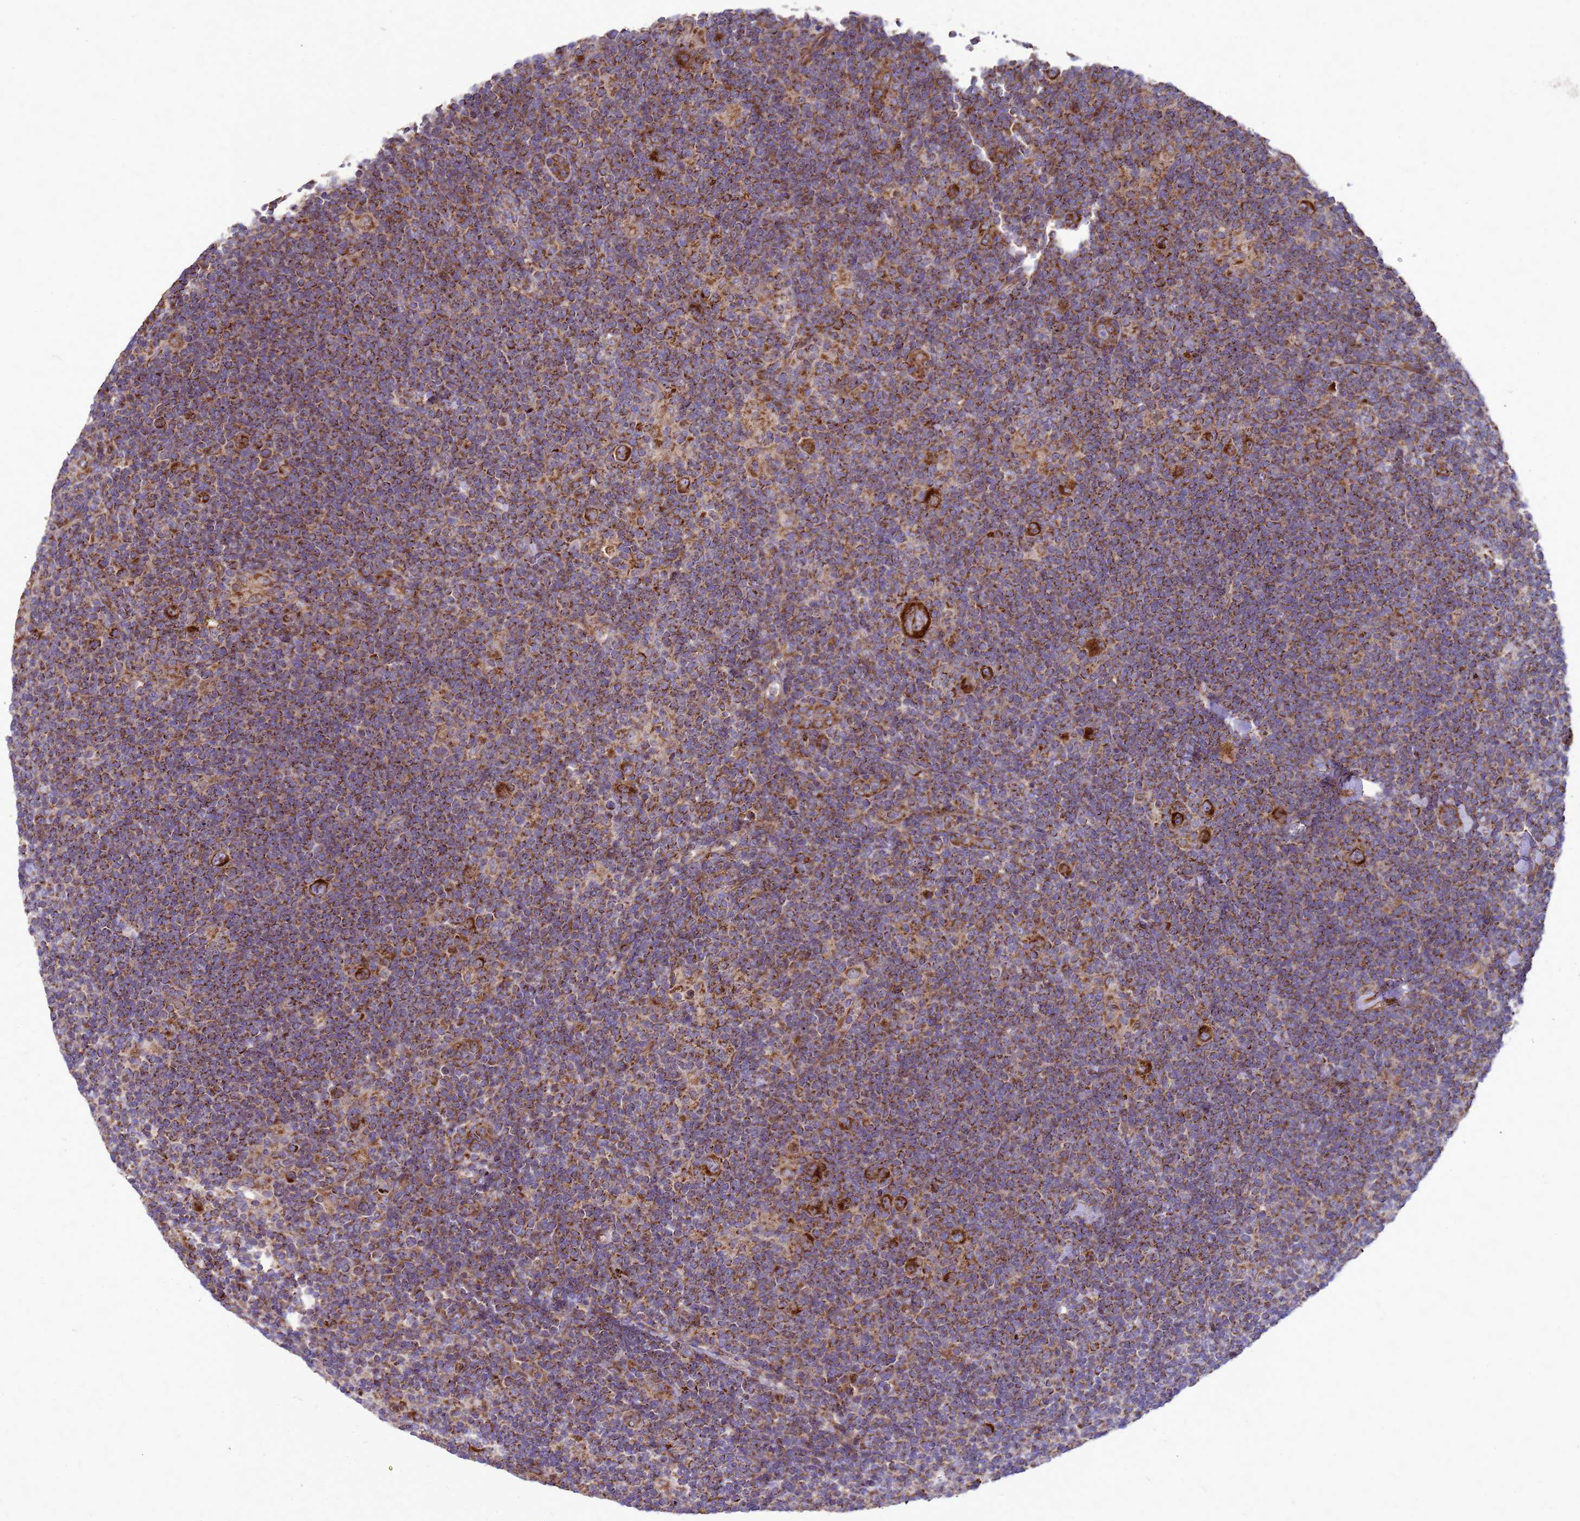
{"staining": {"intensity": "strong", "quantity": ">75%", "location": "cytoplasmic/membranous"}, "tissue": "lymphoma", "cell_type": "Tumor cells", "image_type": "cancer", "snomed": [{"axis": "morphology", "description": "Hodgkin's disease, NOS"}, {"axis": "topography", "description": "Lymph node"}], "caption": "Human Hodgkin's disease stained for a protein (brown) shows strong cytoplasmic/membranous positive expression in approximately >75% of tumor cells.", "gene": "FSTL4", "patient": {"sex": "female", "age": 57}}